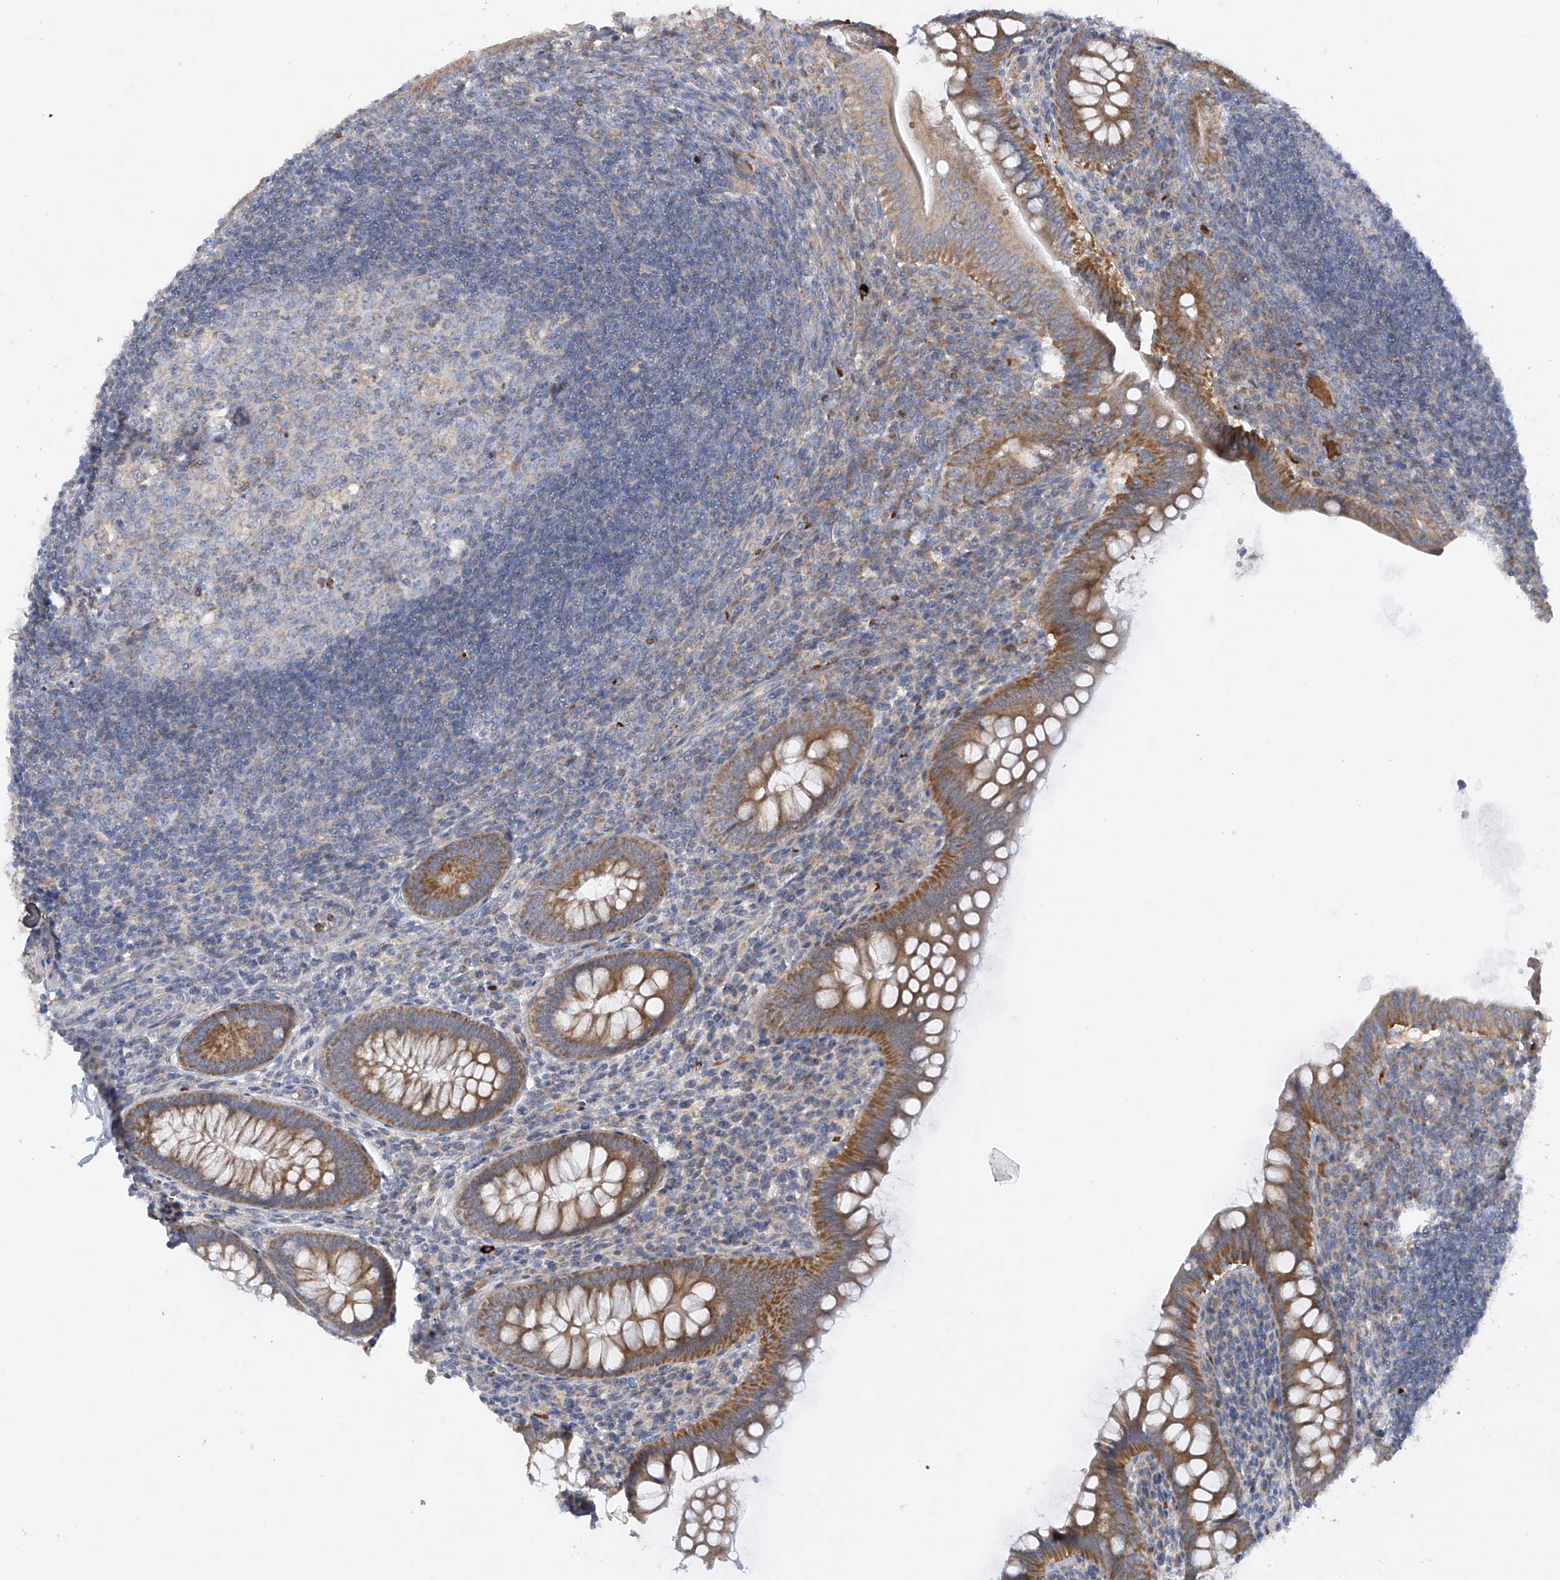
{"staining": {"intensity": "moderate", "quantity": ">75%", "location": "cytoplasmic/membranous"}, "tissue": "appendix", "cell_type": "Glandular cells", "image_type": "normal", "snomed": [{"axis": "morphology", "description": "Normal tissue, NOS"}, {"axis": "topography", "description": "Appendix"}], "caption": "The micrograph exhibits immunohistochemical staining of benign appendix. There is moderate cytoplasmic/membranous staining is seen in approximately >75% of glandular cells.", "gene": "METTL18", "patient": {"sex": "male", "age": 14}}